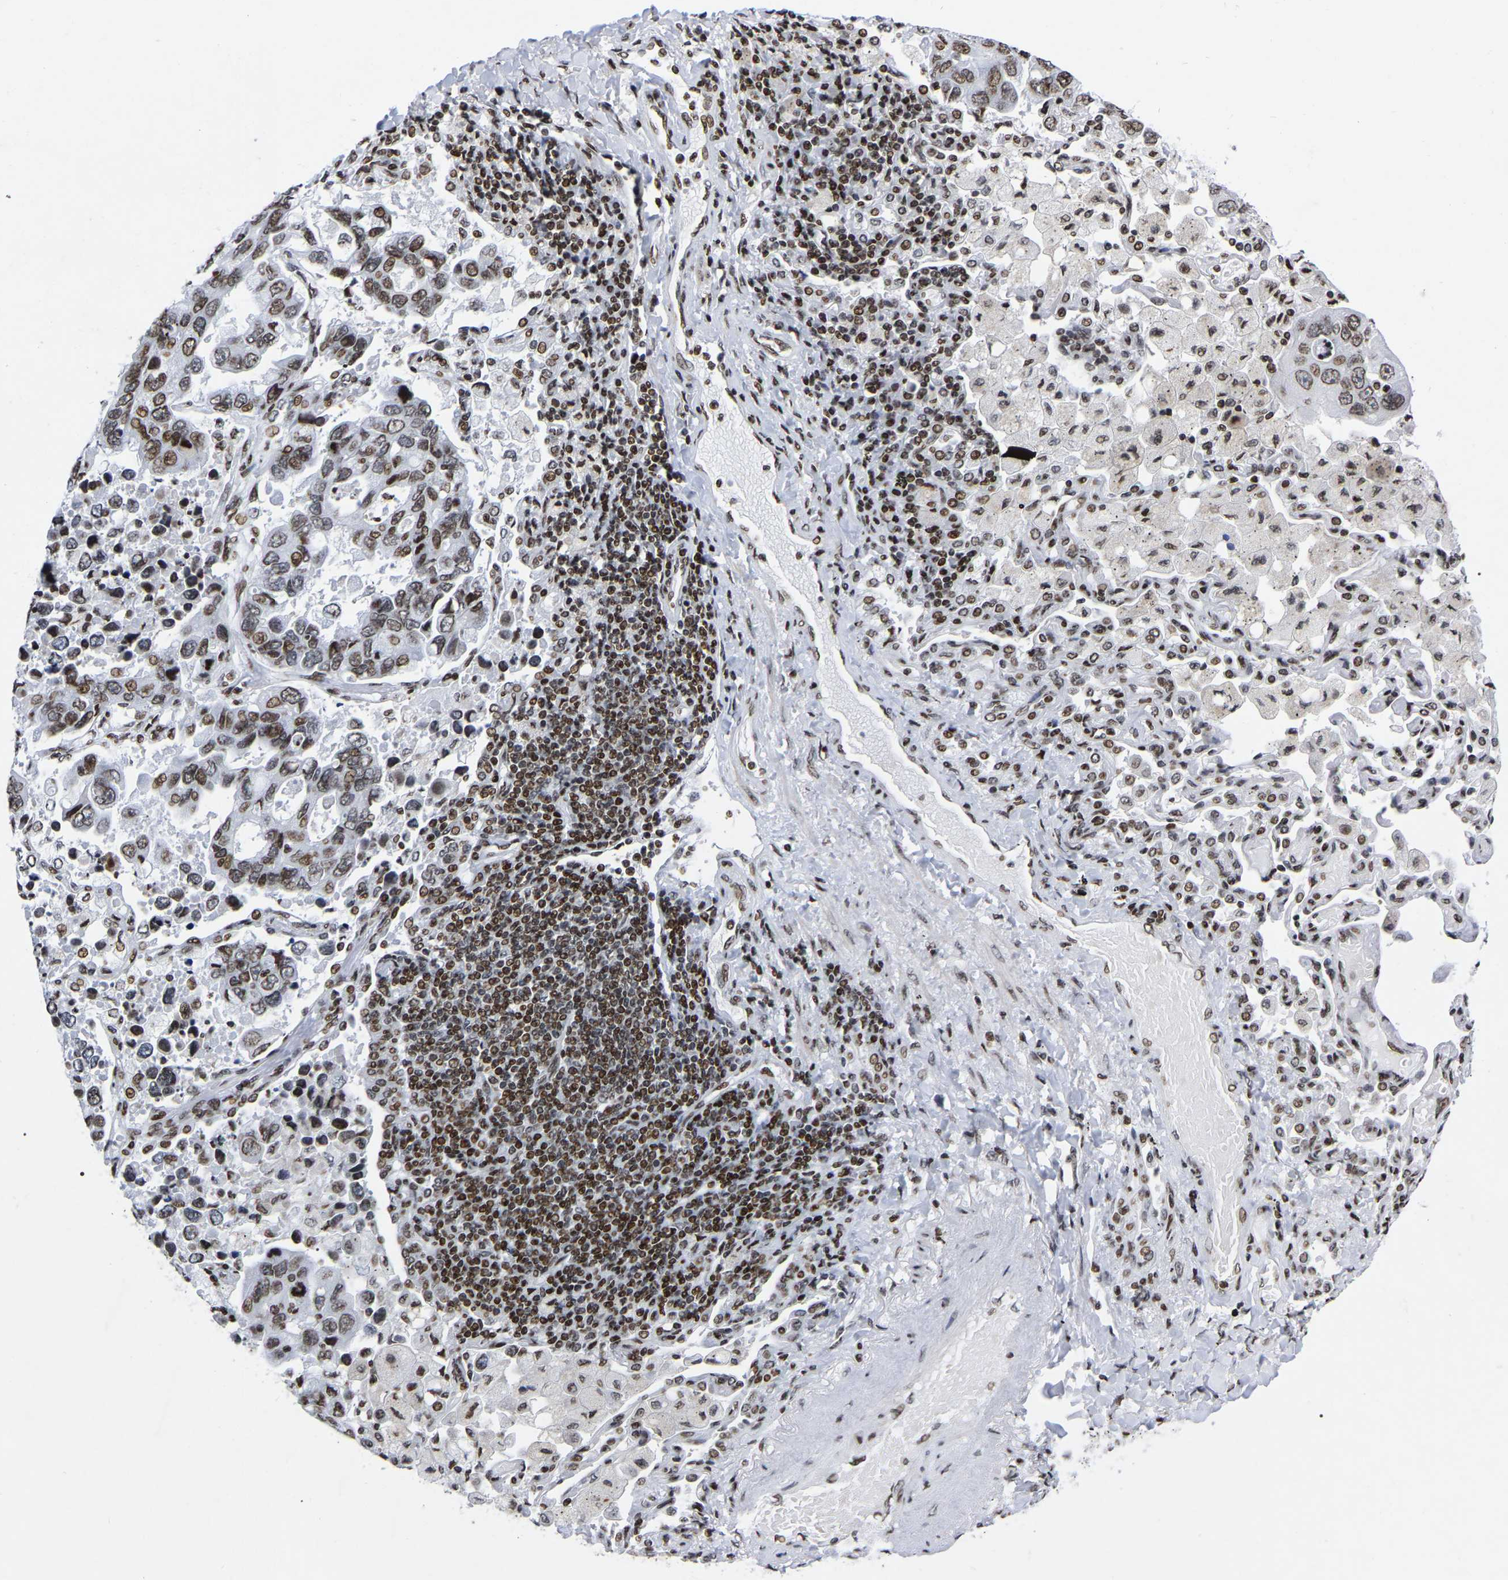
{"staining": {"intensity": "moderate", "quantity": ">75%", "location": "nuclear"}, "tissue": "lung cancer", "cell_type": "Tumor cells", "image_type": "cancer", "snomed": [{"axis": "morphology", "description": "Adenocarcinoma, NOS"}, {"axis": "topography", "description": "Lung"}], "caption": "Protein expression analysis of lung cancer displays moderate nuclear positivity in about >75% of tumor cells.", "gene": "PRCC", "patient": {"sex": "male", "age": 64}}